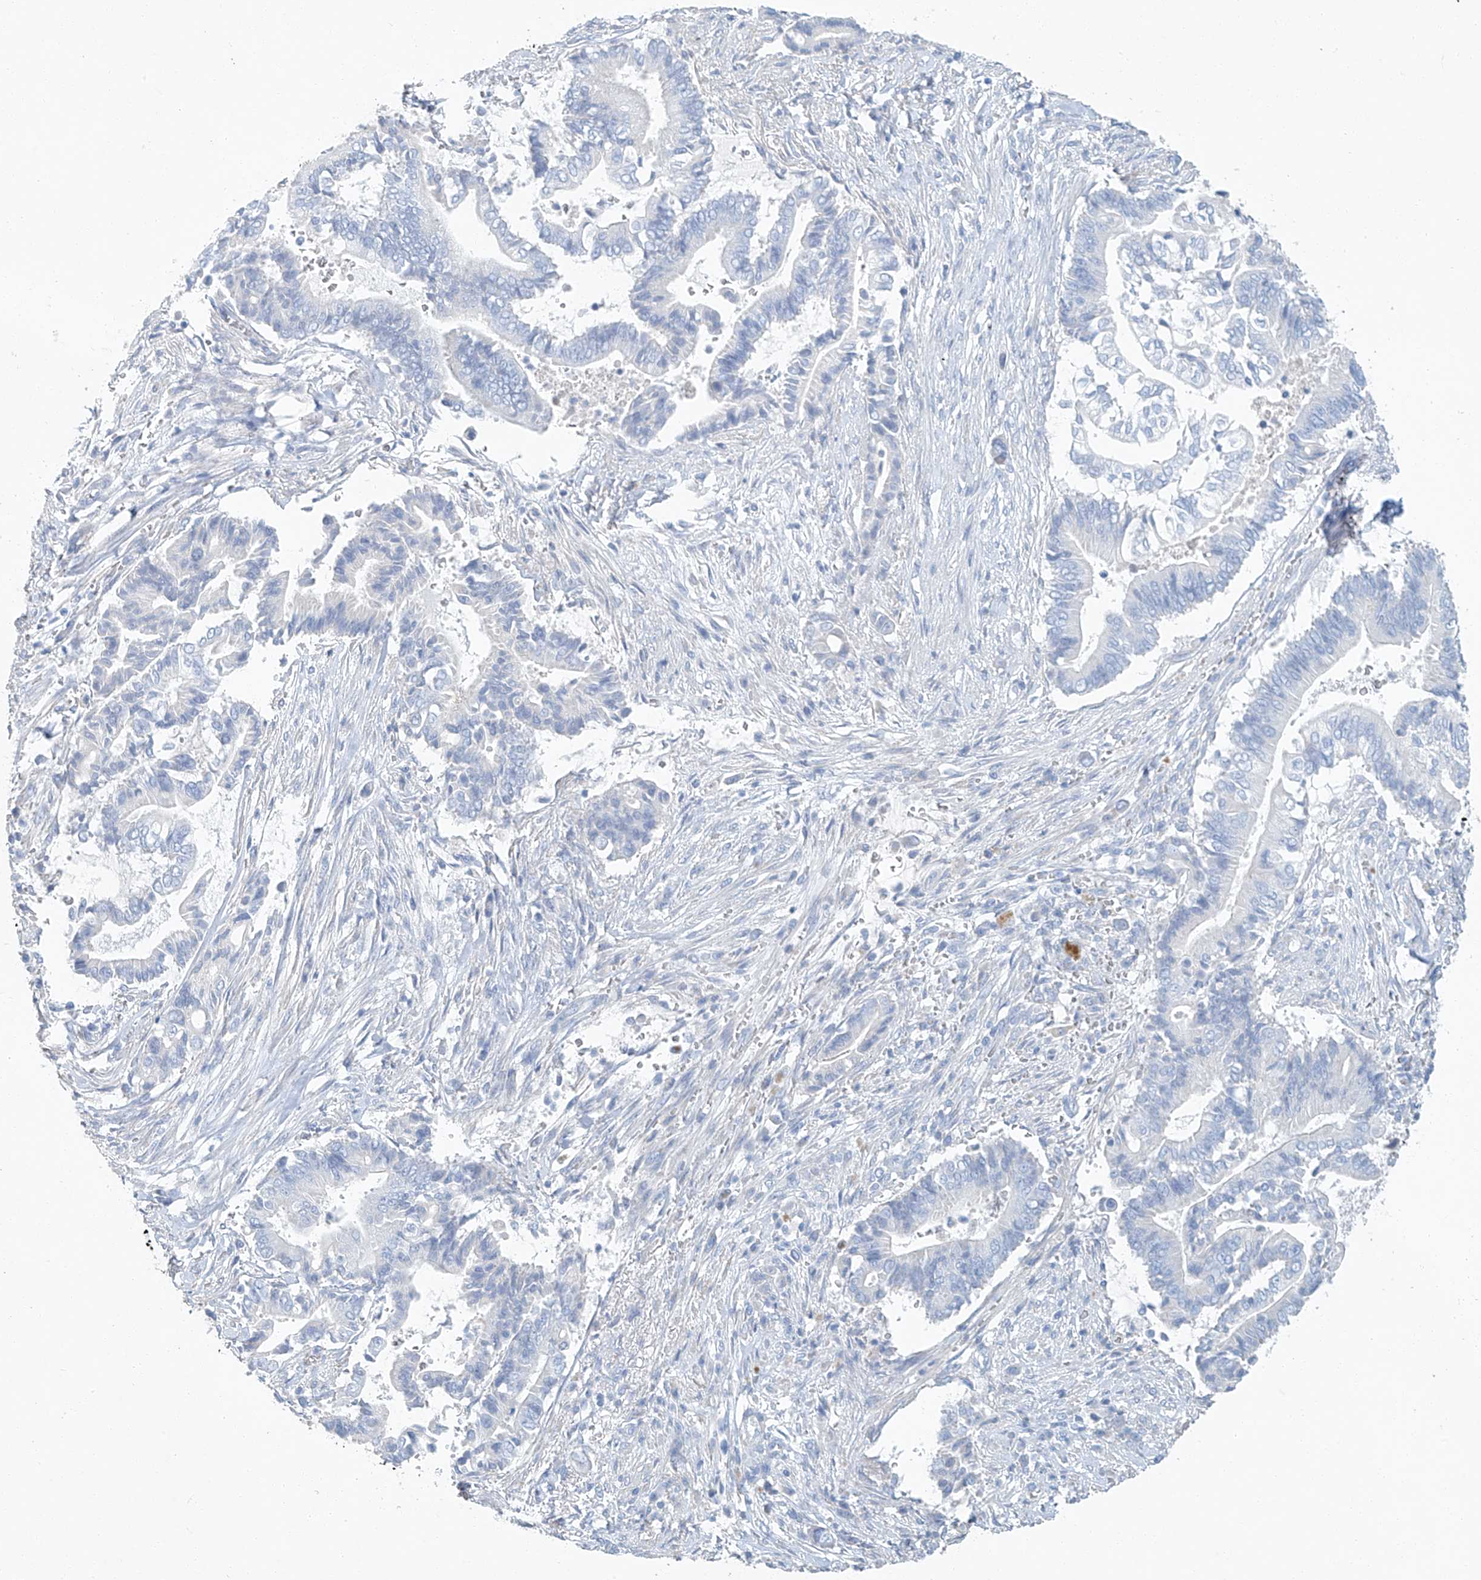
{"staining": {"intensity": "negative", "quantity": "none", "location": "none"}, "tissue": "pancreatic cancer", "cell_type": "Tumor cells", "image_type": "cancer", "snomed": [{"axis": "morphology", "description": "Adenocarcinoma, NOS"}, {"axis": "topography", "description": "Pancreas"}], "caption": "This histopathology image is of pancreatic cancer (adenocarcinoma) stained with IHC to label a protein in brown with the nuclei are counter-stained blue. There is no positivity in tumor cells.", "gene": "C1orf87", "patient": {"sex": "male", "age": 68}}